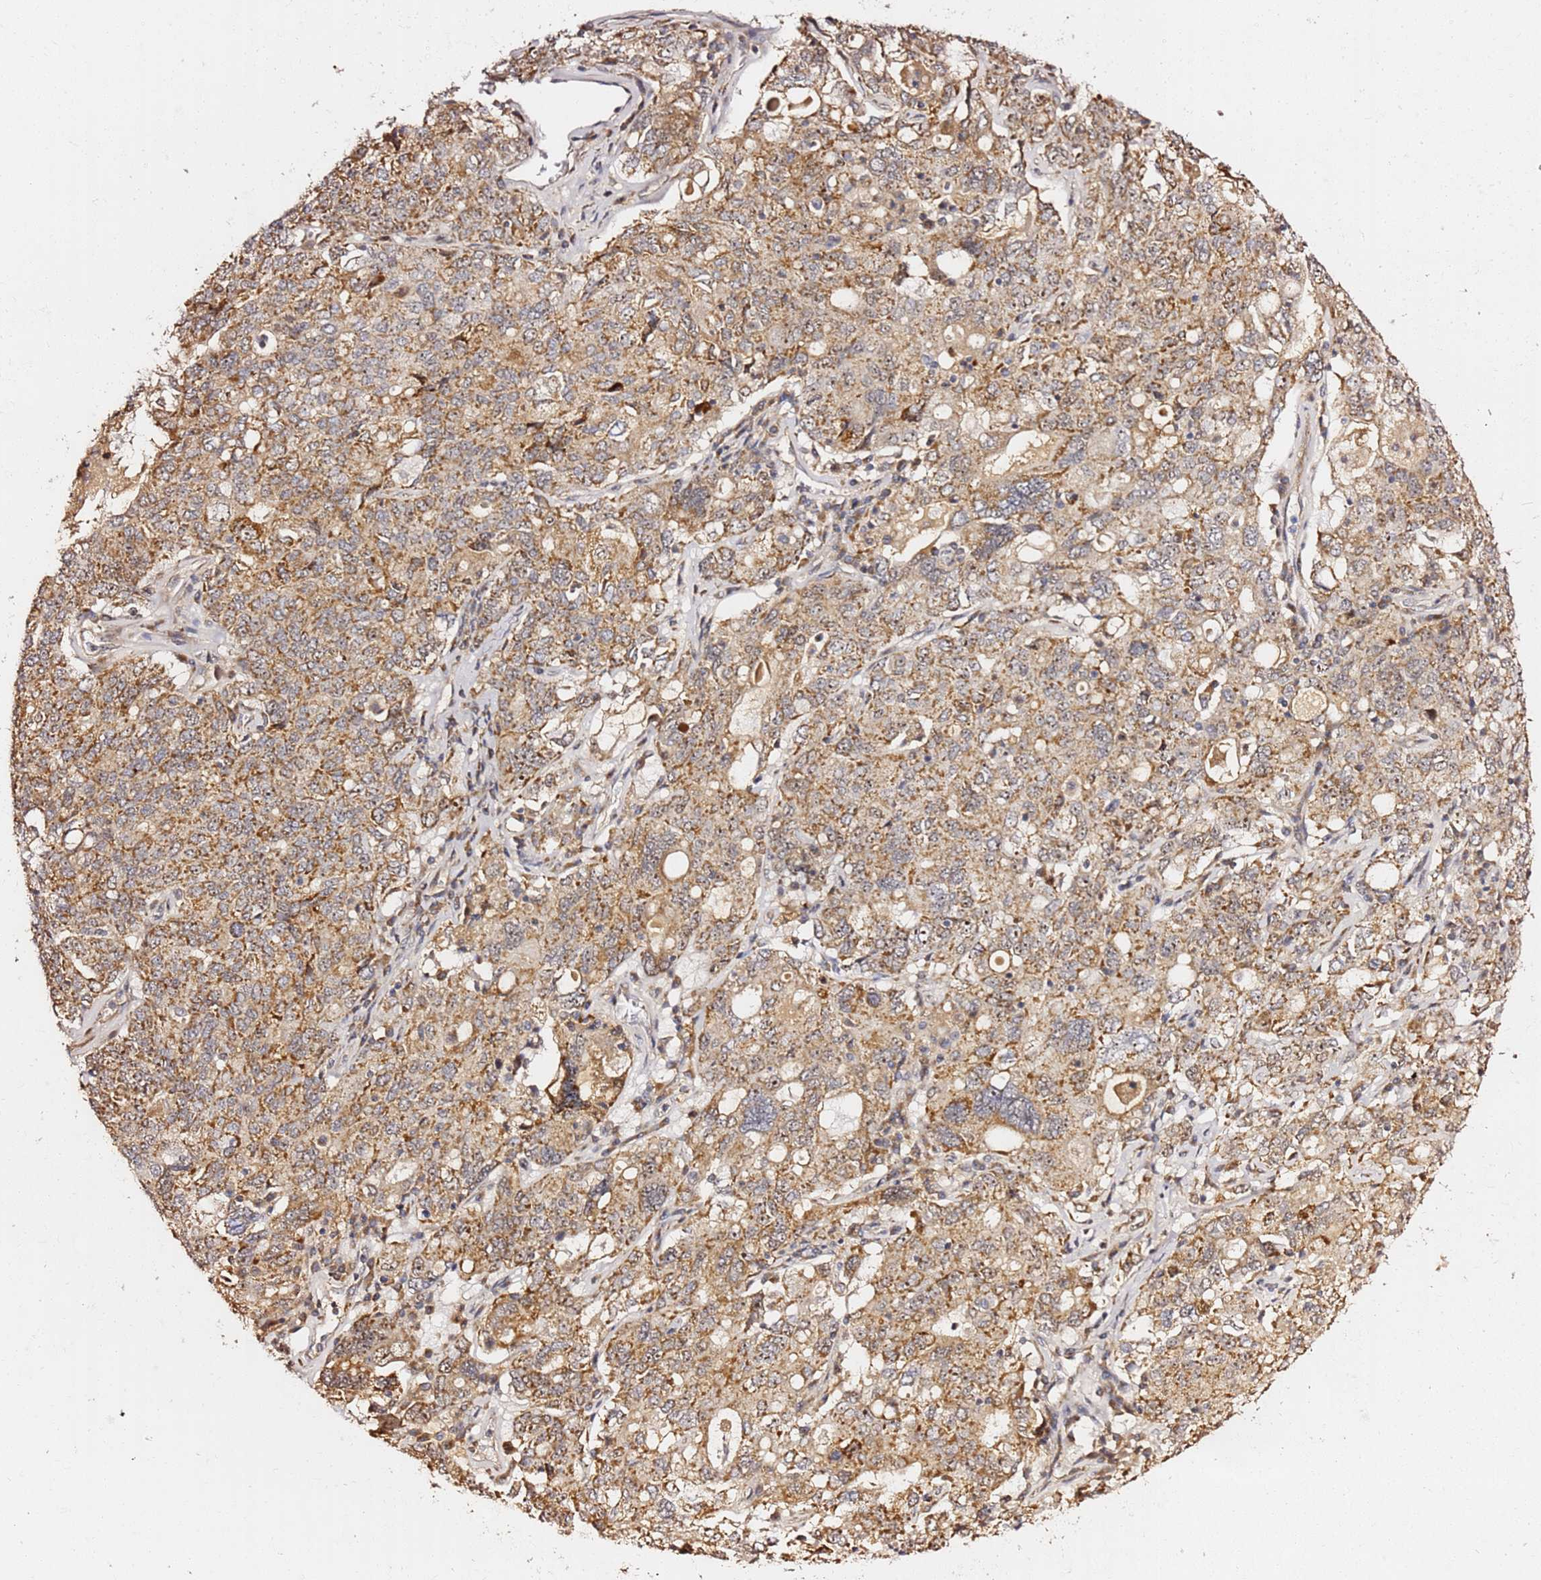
{"staining": {"intensity": "moderate", "quantity": ">75%", "location": "cytoplasmic/membranous"}, "tissue": "ovarian cancer", "cell_type": "Tumor cells", "image_type": "cancer", "snomed": [{"axis": "morphology", "description": "Carcinoma, endometroid"}, {"axis": "topography", "description": "Ovary"}], "caption": "Ovarian cancer stained for a protein demonstrates moderate cytoplasmic/membranous positivity in tumor cells. The staining was performed using DAB (3,3'-diaminobenzidine), with brown indicating positive protein expression. Nuclei are stained blue with hematoxylin.", "gene": "KIF25", "patient": {"sex": "female", "age": 62}}